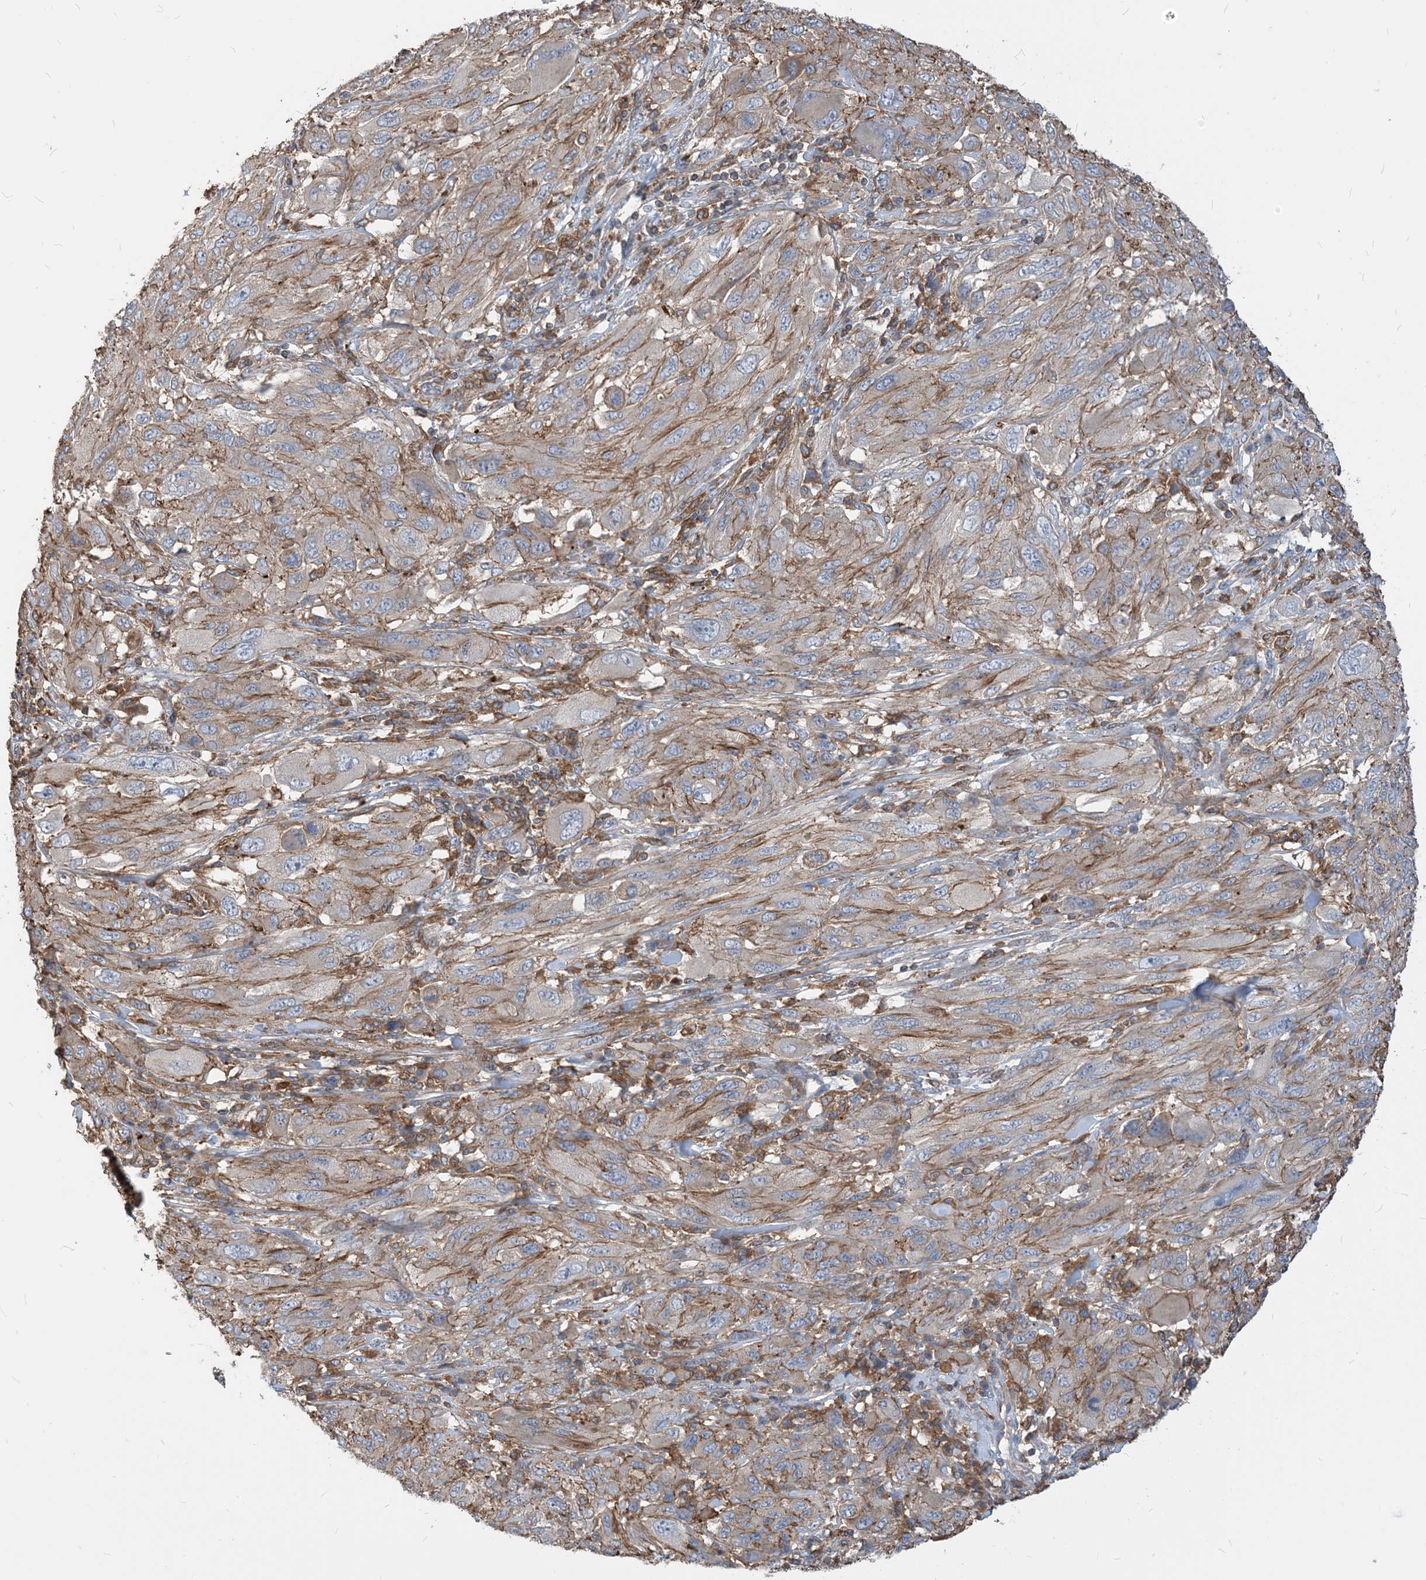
{"staining": {"intensity": "moderate", "quantity": "<25%", "location": "cytoplasmic/membranous"}, "tissue": "melanoma", "cell_type": "Tumor cells", "image_type": "cancer", "snomed": [{"axis": "morphology", "description": "Malignant melanoma, NOS"}, {"axis": "topography", "description": "Skin"}], "caption": "Malignant melanoma stained with DAB immunohistochemistry displays low levels of moderate cytoplasmic/membranous positivity in about <25% of tumor cells.", "gene": "PARVG", "patient": {"sex": "female", "age": 91}}